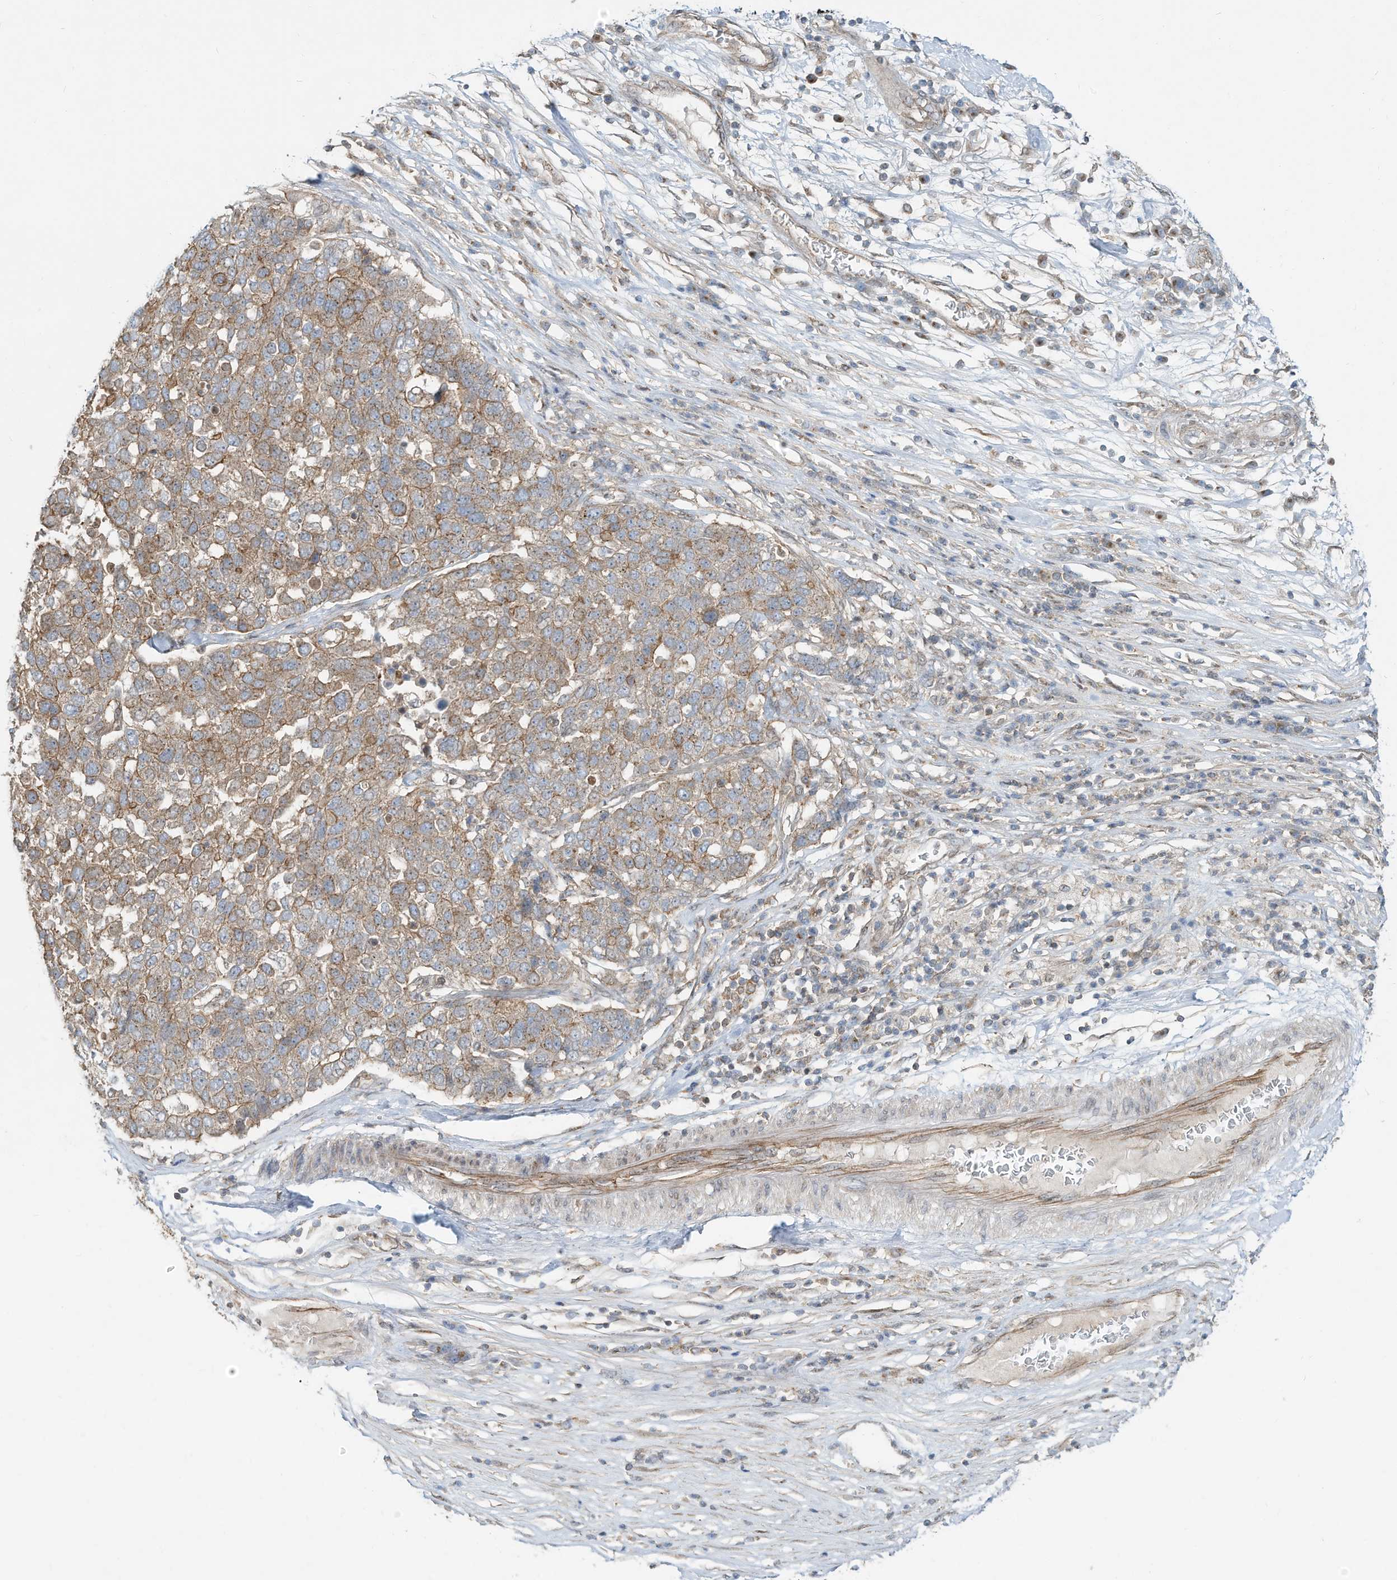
{"staining": {"intensity": "moderate", "quantity": ">75%", "location": "cytoplasmic/membranous"}, "tissue": "pancreatic cancer", "cell_type": "Tumor cells", "image_type": "cancer", "snomed": [{"axis": "morphology", "description": "Adenocarcinoma, NOS"}, {"axis": "topography", "description": "Pancreas"}], "caption": "Protein expression by IHC reveals moderate cytoplasmic/membranous staining in about >75% of tumor cells in adenocarcinoma (pancreatic). (Stains: DAB in brown, nuclei in blue, Microscopy: brightfield microscopy at high magnification).", "gene": "CUX1", "patient": {"sex": "female", "age": 61}}